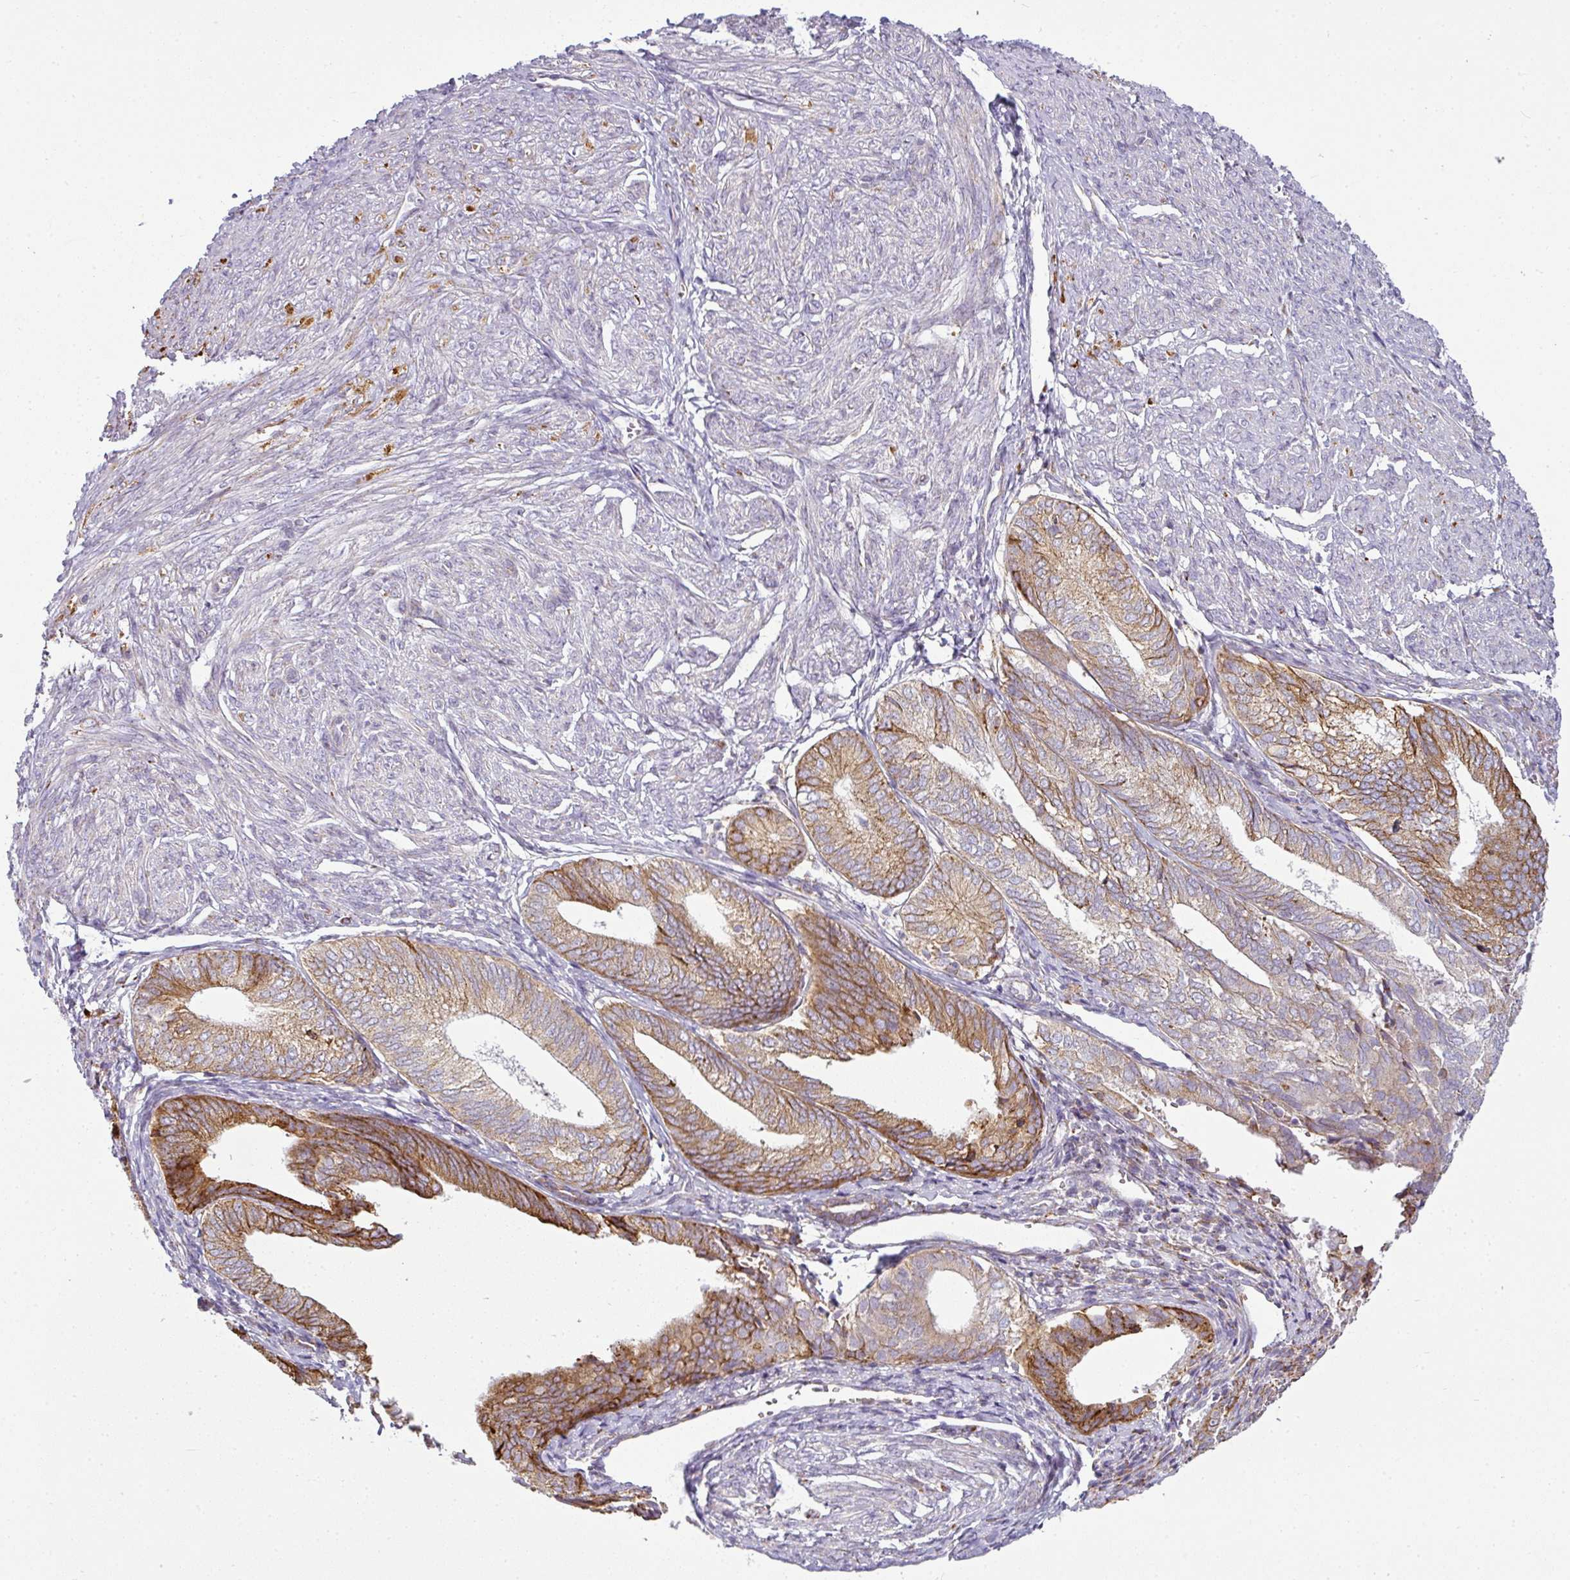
{"staining": {"intensity": "moderate", "quantity": "25%-75%", "location": "cytoplasmic/membranous"}, "tissue": "endometrial cancer", "cell_type": "Tumor cells", "image_type": "cancer", "snomed": [{"axis": "morphology", "description": "Adenocarcinoma, NOS"}, {"axis": "topography", "description": "Endometrium"}], "caption": "Immunohistochemical staining of human adenocarcinoma (endometrial) reveals medium levels of moderate cytoplasmic/membranous expression in about 25%-75% of tumor cells.", "gene": "ANKRD18A", "patient": {"sex": "female", "age": 87}}